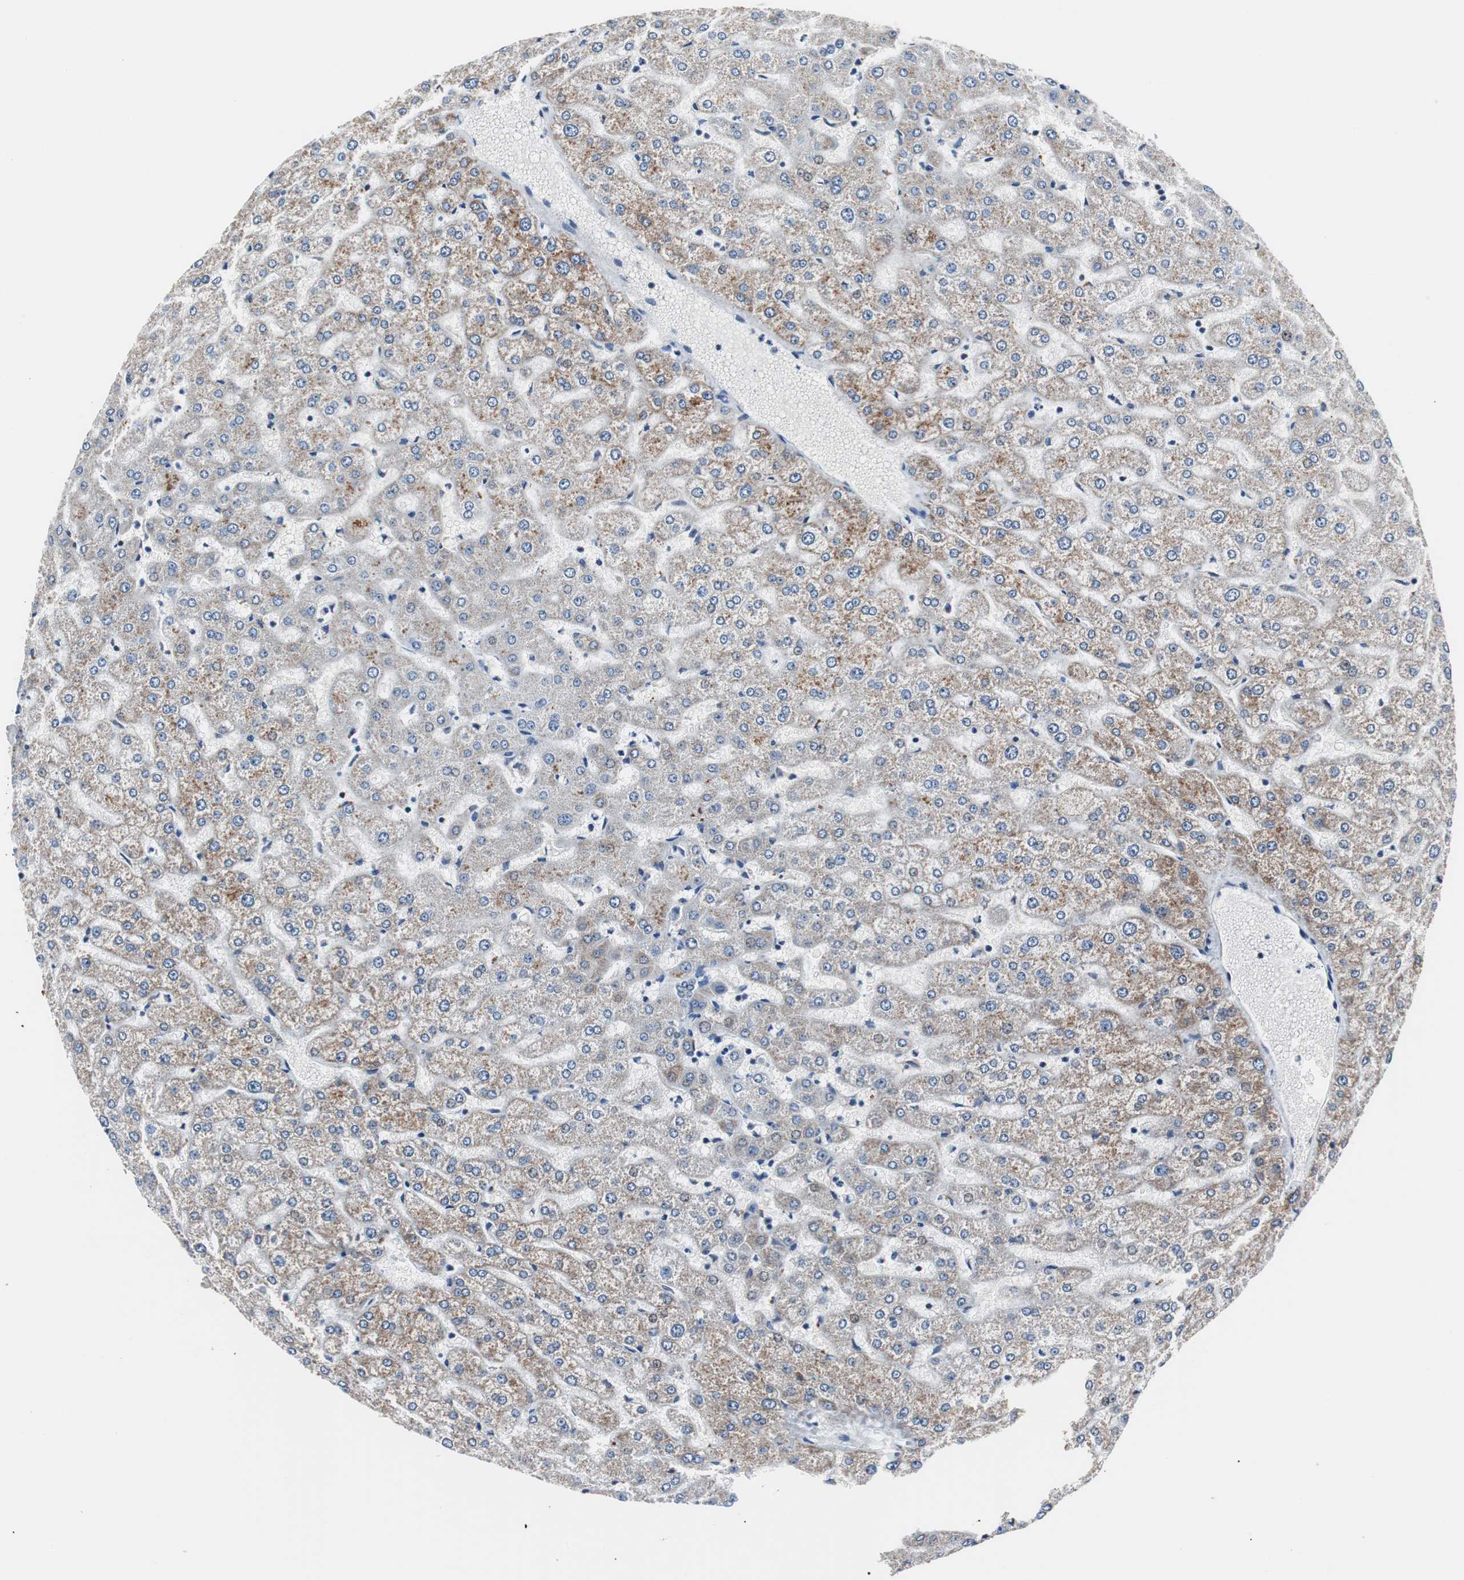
{"staining": {"intensity": "negative", "quantity": "none", "location": "none"}, "tissue": "liver", "cell_type": "Cholangiocytes", "image_type": "normal", "snomed": [{"axis": "morphology", "description": "Normal tissue, NOS"}, {"axis": "morphology", "description": "Fibrosis, NOS"}, {"axis": "topography", "description": "Liver"}], "caption": "DAB immunohistochemical staining of benign human liver demonstrates no significant staining in cholangiocytes.", "gene": "ZHX2", "patient": {"sex": "female", "age": 29}}